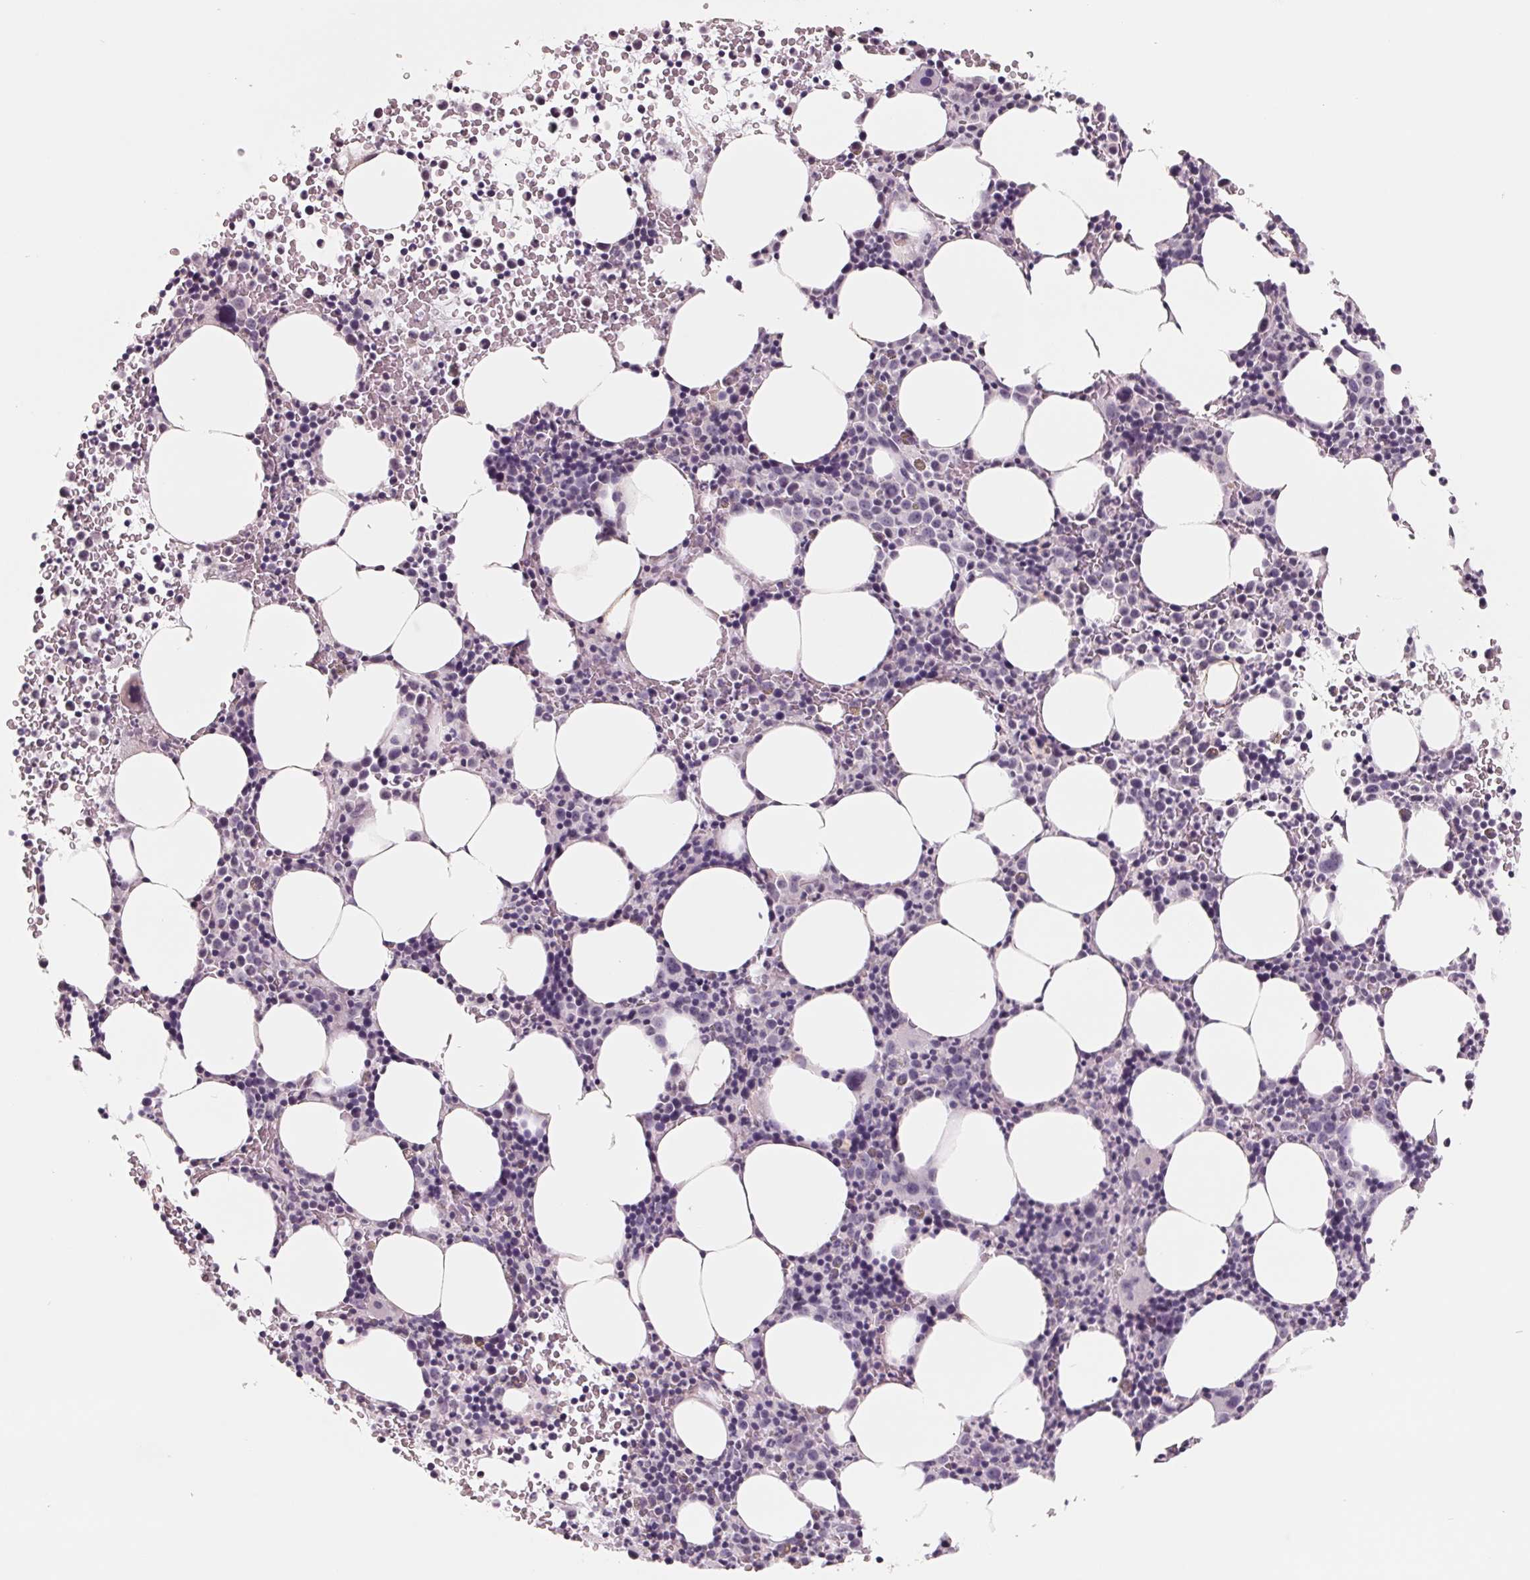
{"staining": {"intensity": "negative", "quantity": "none", "location": "none"}, "tissue": "bone marrow", "cell_type": "Hematopoietic cells", "image_type": "normal", "snomed": [{"axis": "morphology", "description": "Normal tissue, NOS"}, {"axis": "topography", "description": "Bone marrow"}], "caption": "This is a micrograph of immunohistochemistry staining of normal bone marrow, which shows no positivity in hematopoietic cells.", "gene": "FTCD", "patient": {"sex": "male", "age": 58}}